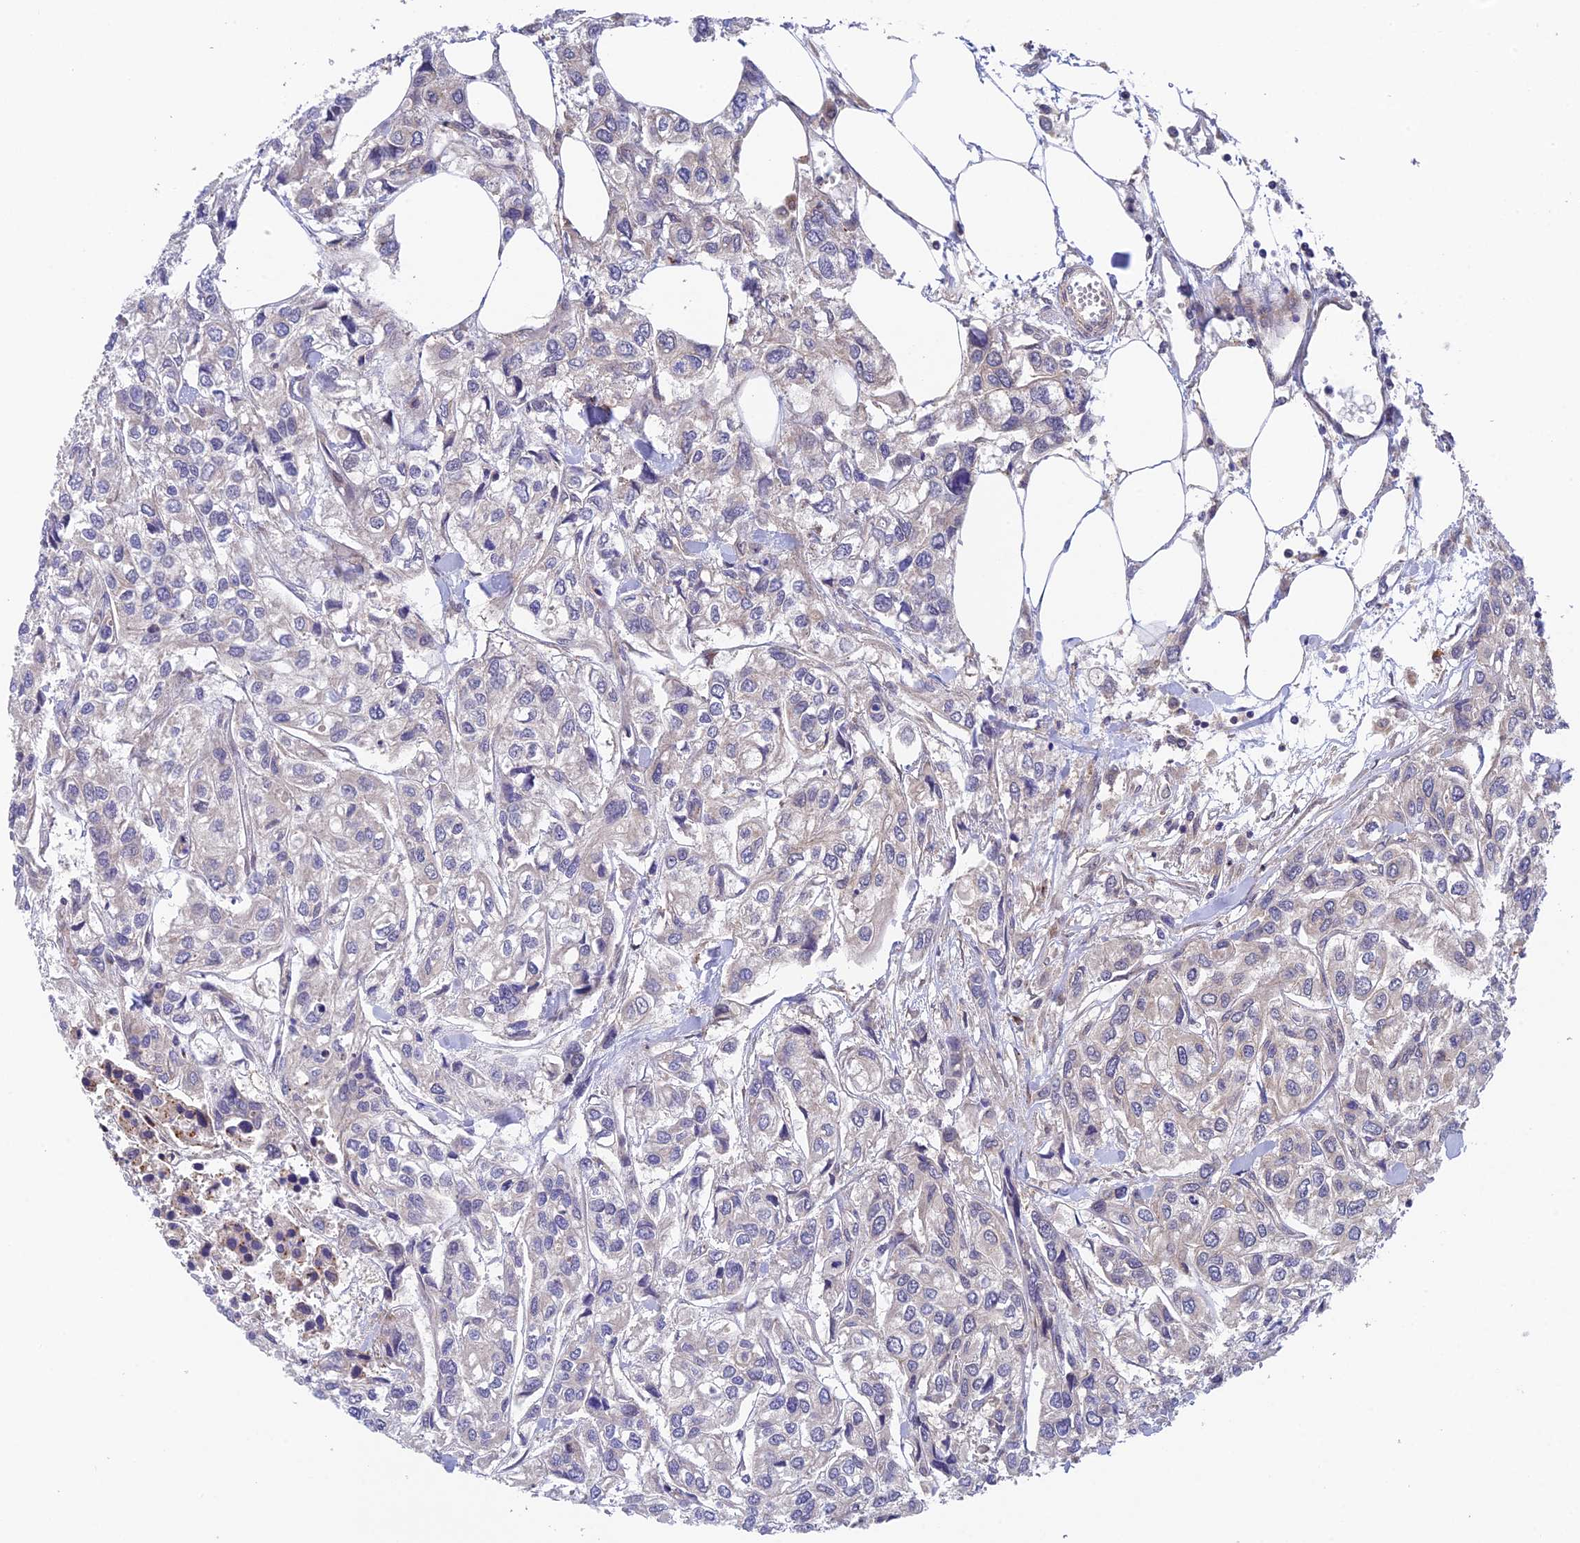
{"staining": {"intensity": "negative", "quantity": "none", "location": "none"}, "tissue": "urothelial cancer", "cell_type": "Tumor cells", "image_type": "cancer", "snomed": [{"axis": "morphology", "description": "Urothelial carcinoma, High grade"}, {"axis": "topography", "description": "Urinary bladder"}], "caption": "IHC of urothelial cancer displays no positivity in tumor cells.", "gene": "UROS", "patient": {"sex": "male", "age": 67}}